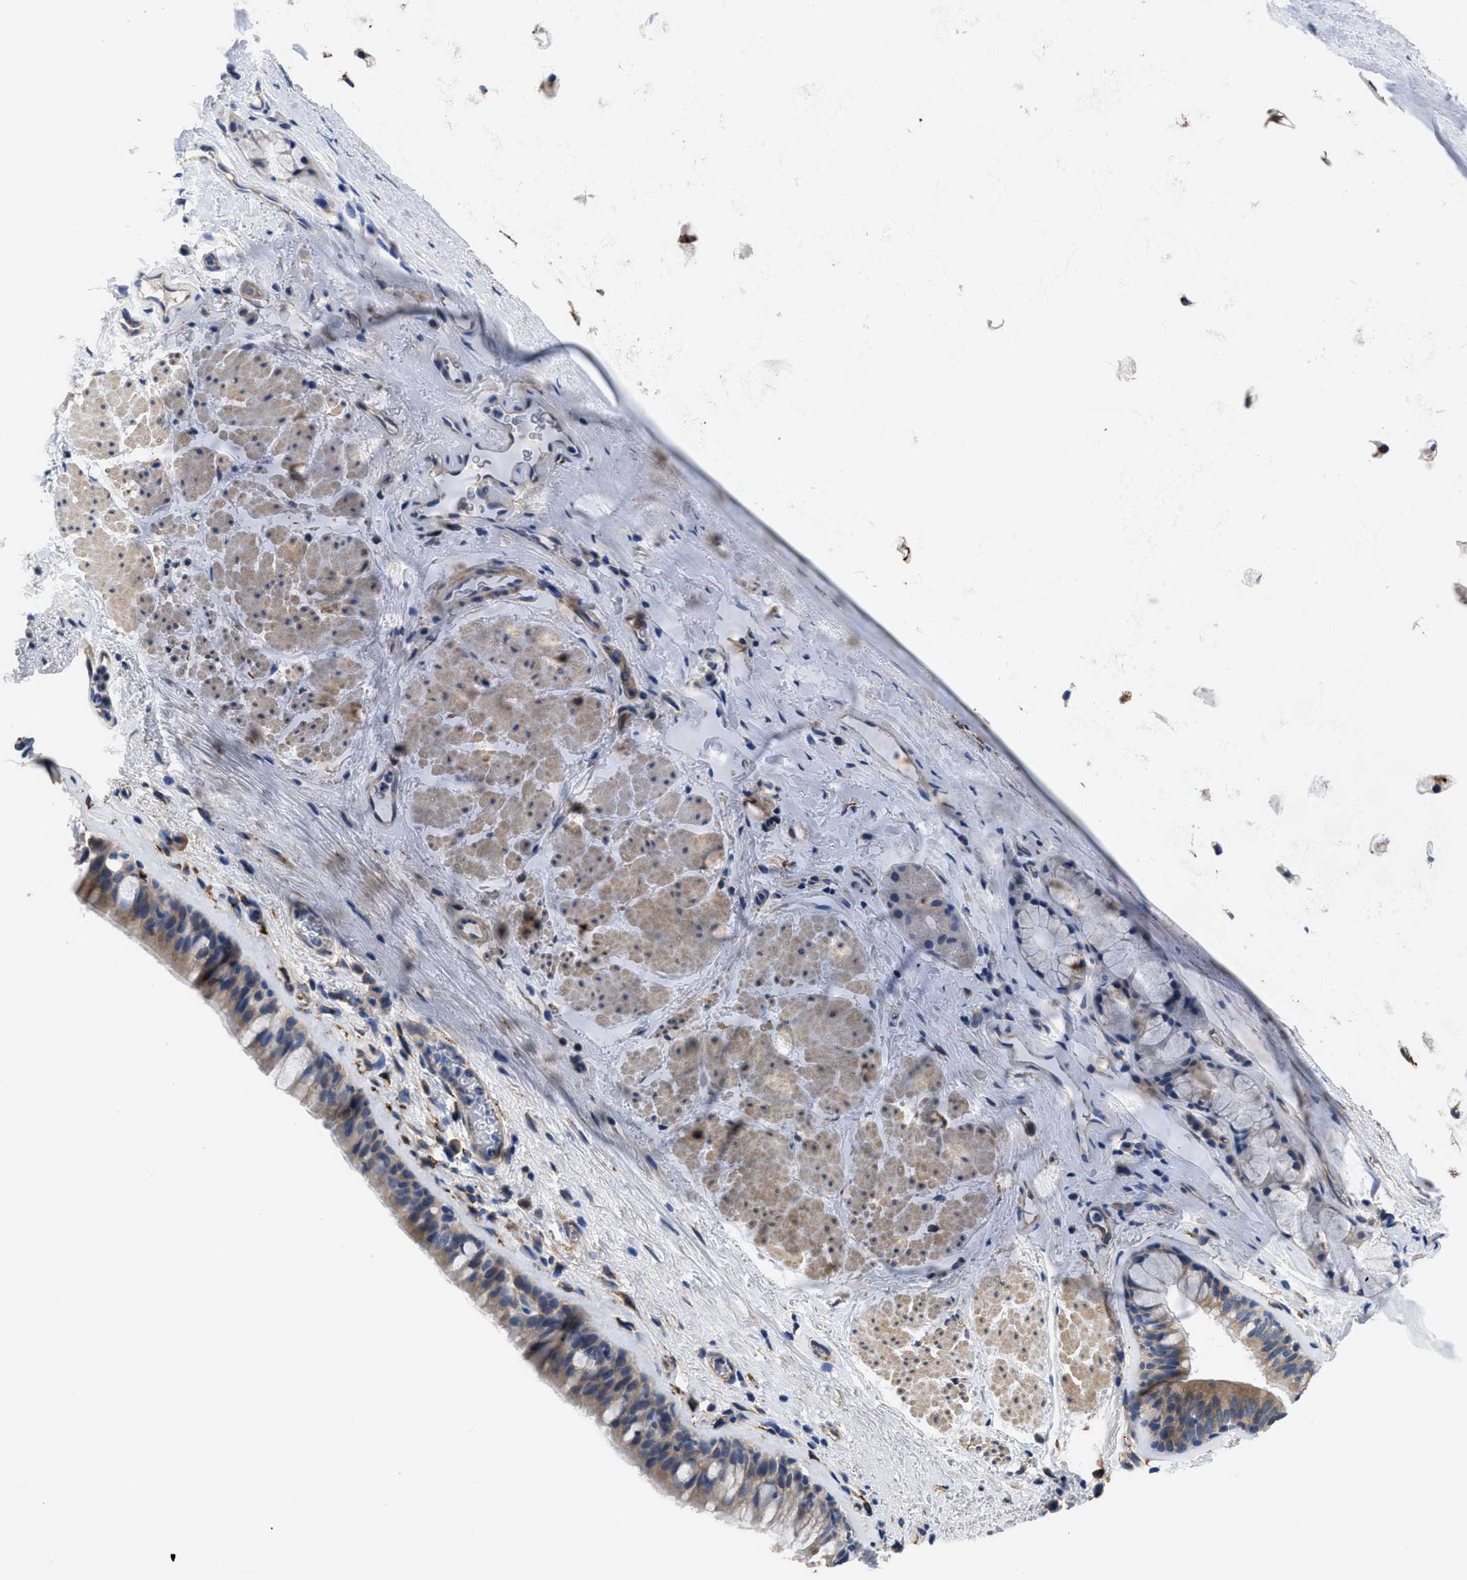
{"staining": {"intensity": "weak", "quantity": ">75%", "location": "cytoplasmic/membranous"}, "tissue": "bronchus", "cell_type": "Respiratory epithelial cells", "image_type": "normal", "snomed": [{"axis": "morphology", "description": "Normal tissue, NOS"}, {"axis": "topography", "description": "Cartilage tissue"}, {"axis": "topography", "description": "Bronchus"}], "caption": "Immunohistochemical staining of normal bronchus shows weak cytoplasmic/membranous protein expression in about >75% of respiratory epithelial cells. (Brightfield microscopy of DAB IHC at high magnification).", "gene": "SQLE", "patient": {"sex": "female", "age": 53}}